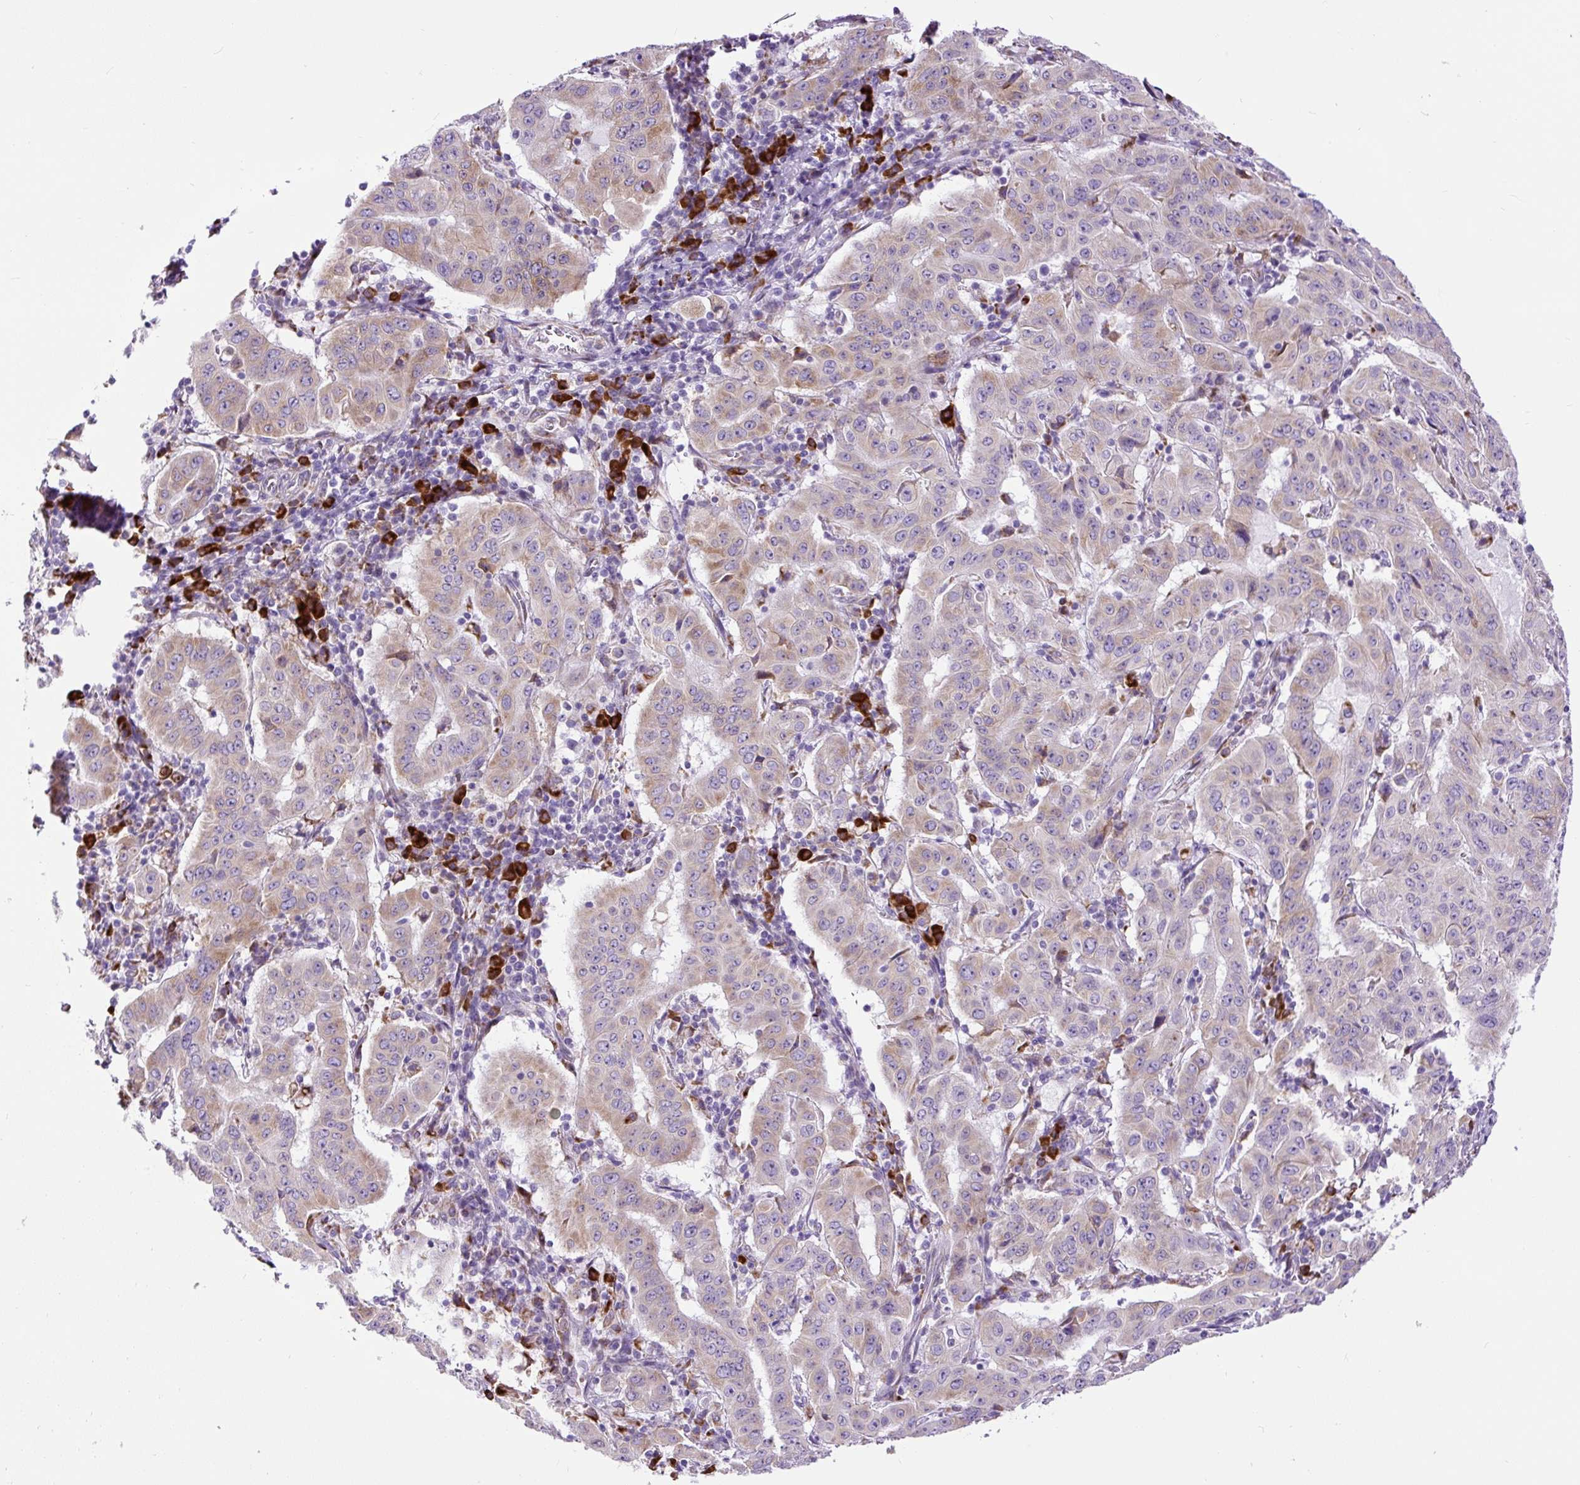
{"staining": {"intensity": "weak", "quantity": "25%-75%", "location": "cytoplasmic/membranous"}, "tissue": "pancreatic cancer", "cell_type": "Tumor cells", "image_type": "cancer", "snomed": [{"axis": "morphology", "description": "Adenocarcinoma, NOS"}, {"axis": "topography", "description": "Pancreas"}], "caption": "A low amount of weak cytoplasmic/membranous positivity is identified in about 25%-75% of tumor cells in adenocarcinoma (pancreatic) tissue.", "gene": "DDOST", "patient": {"sex": "male", "age": 63}}